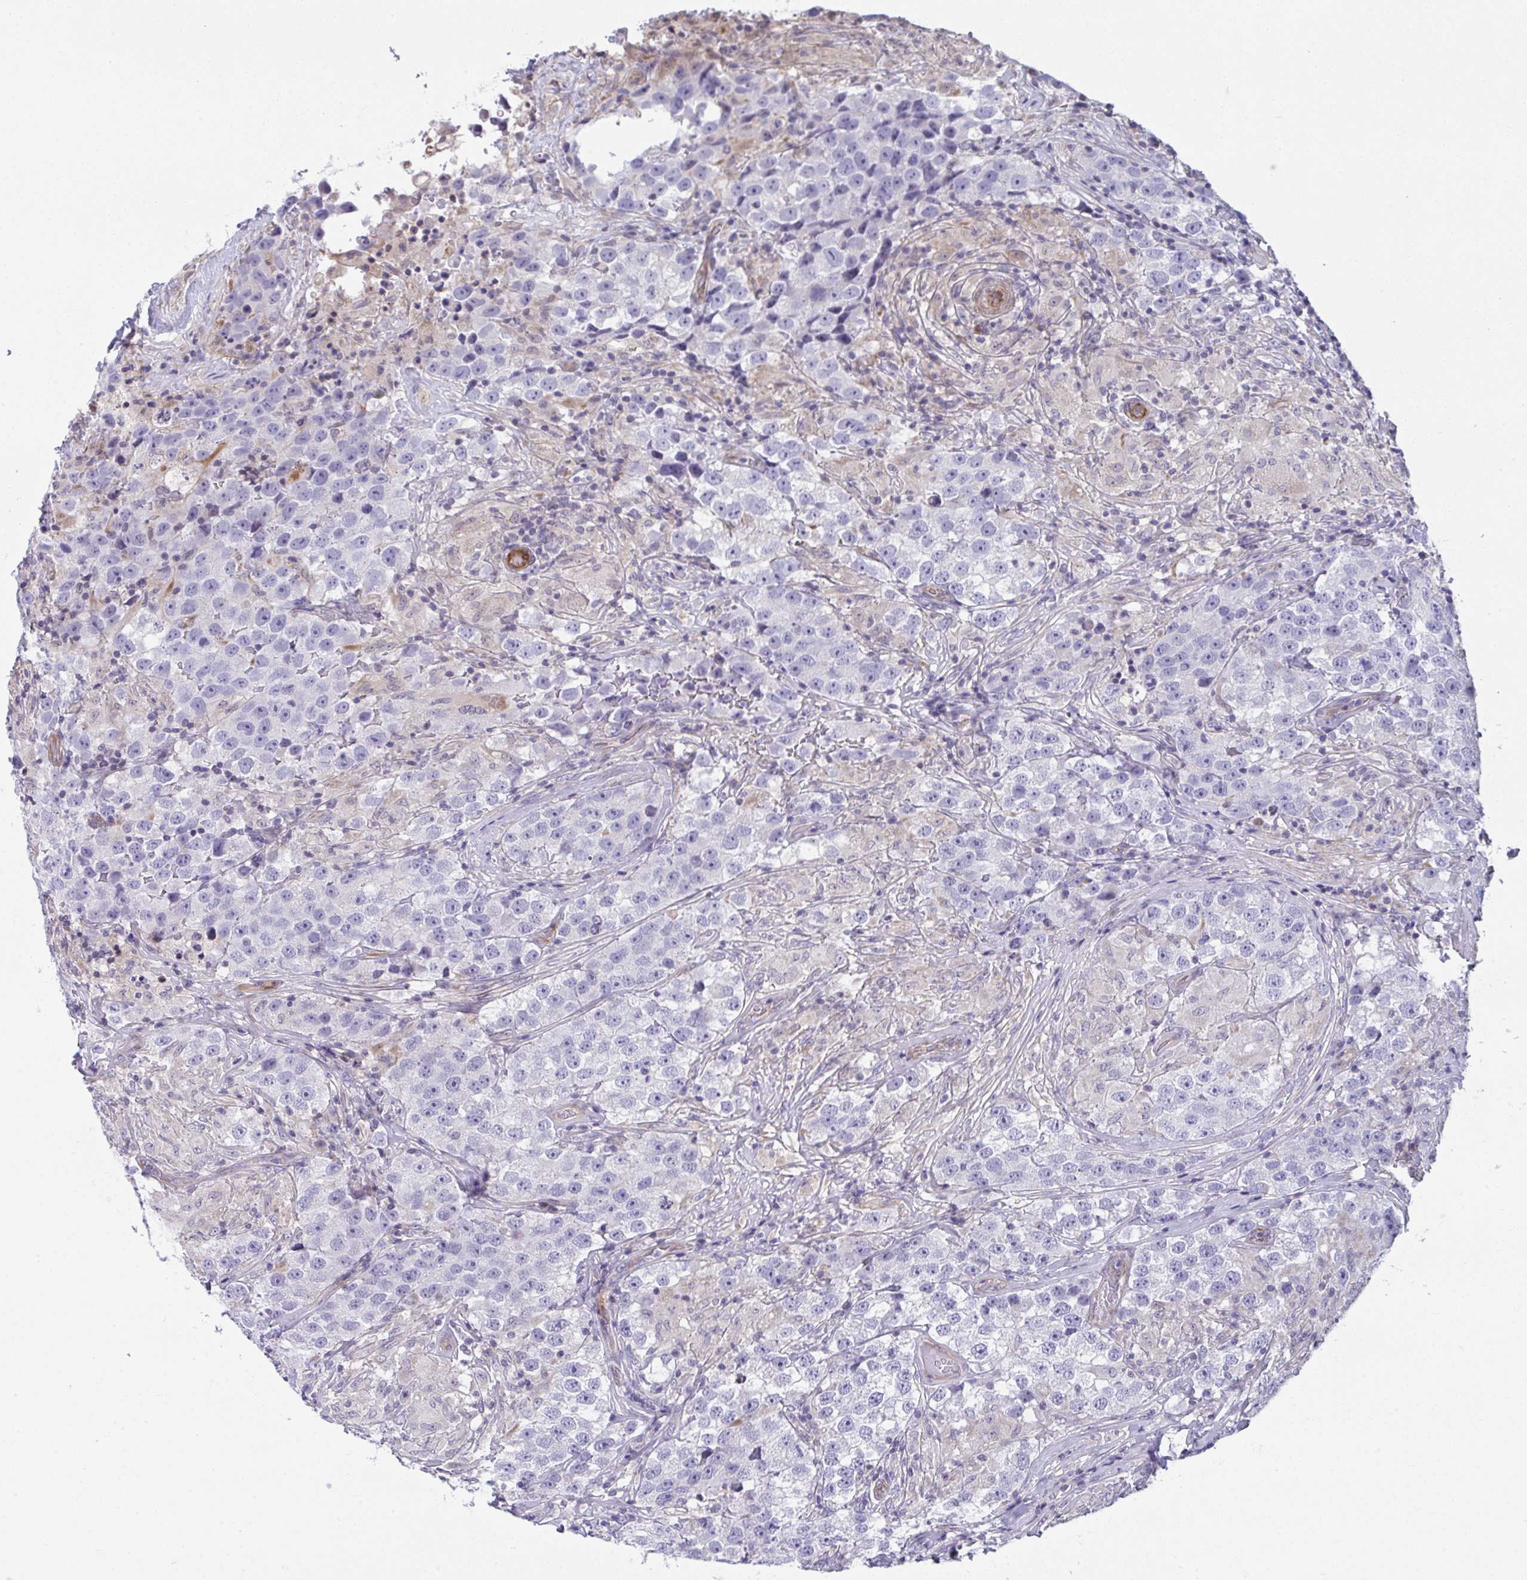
{"staining": {"intensity": "negative", "quantity": "none", "location": "none"}, "tissue": "testis cancer", "cell_type": "Tumor cells", "image_type": "cancer", "snomed": [{"axis": "morphology", "description": "Seminoma, NOS"}, {"axis": "topography", "description": "Testis"}], "caption": "Immunohistochemistry image of neoplastic tissue: human testis cancer (seminoma) stained with DAB exhibits no significant protein expression in tumor cells.", "gene": "MYL12A", "patient": {"sex": "male", "age": 46}}